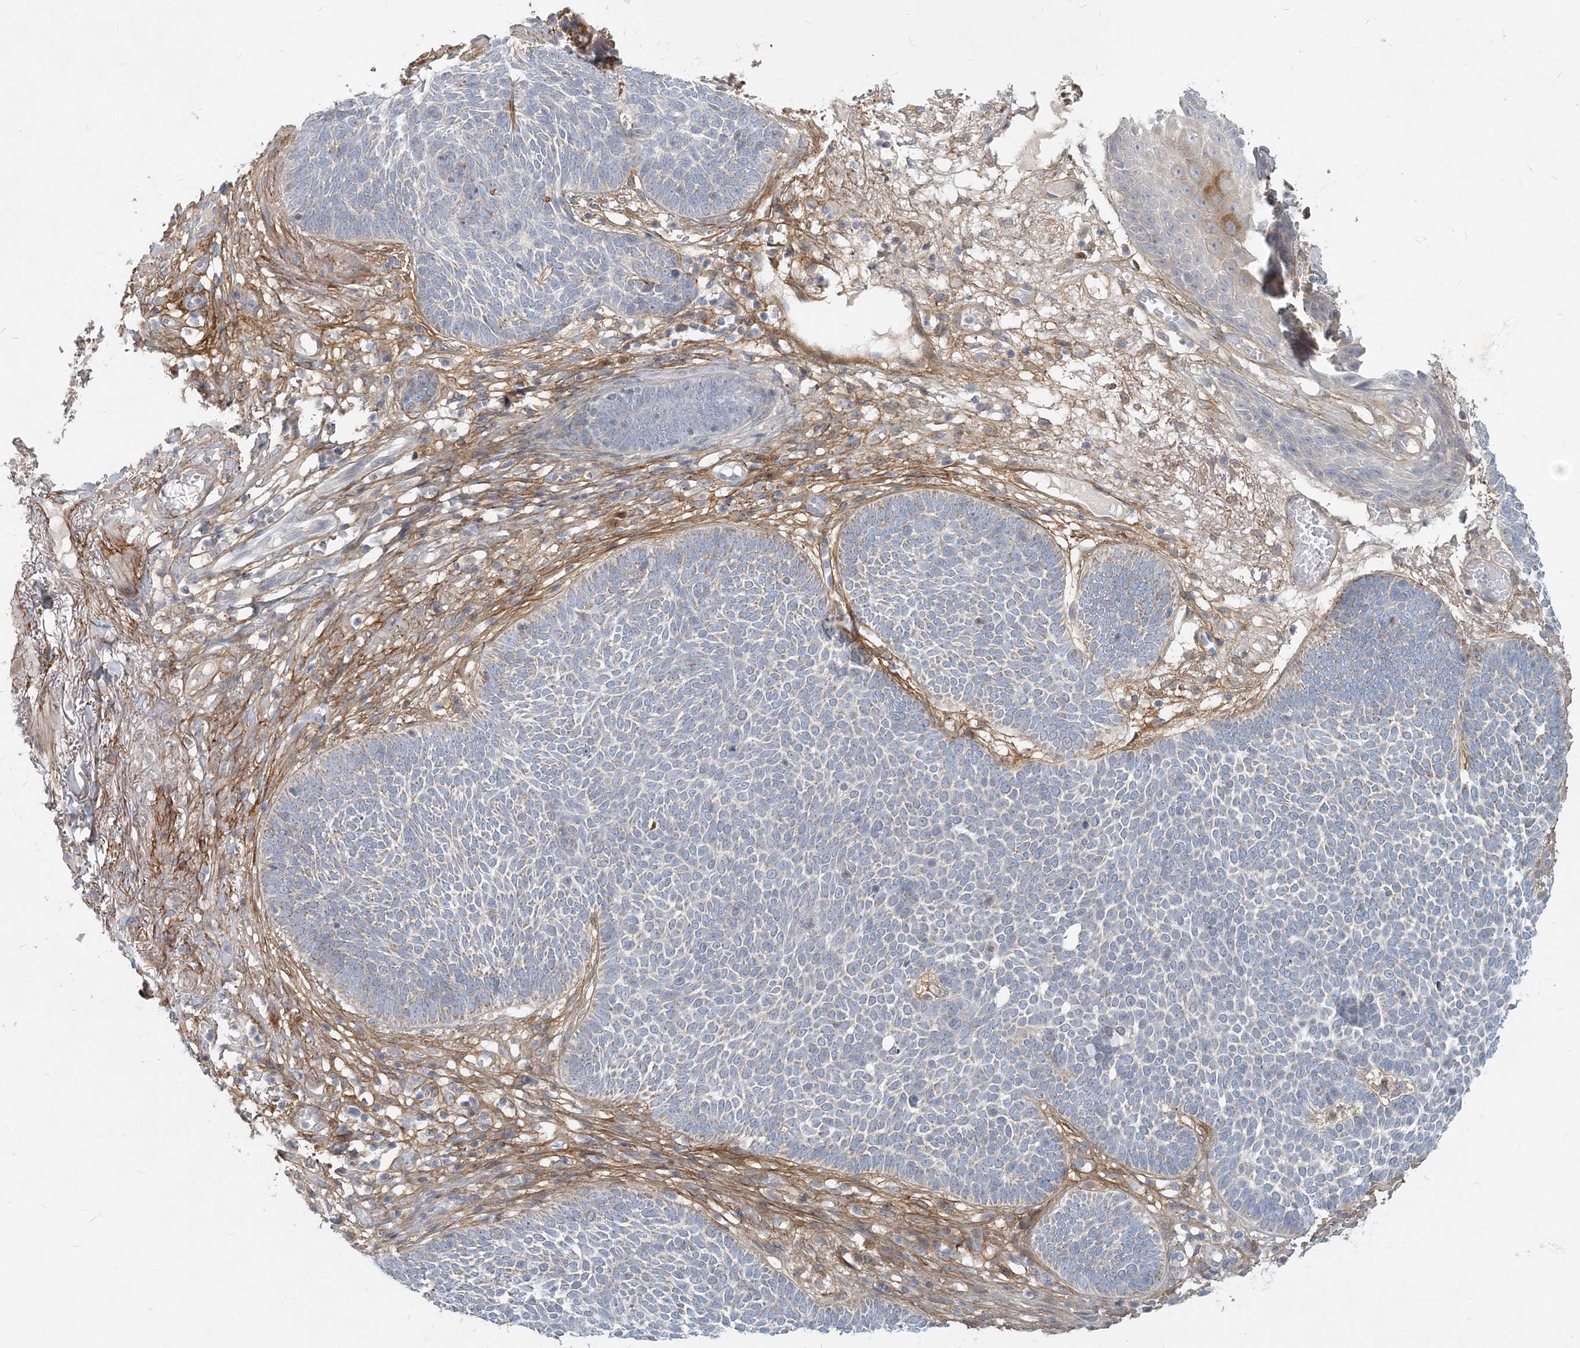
{"staining": {"intensity": "negative", "quantity": "none", "location": "none"}, "tissue": "skin cancer", "cell_type": "Tumor cells", "image_type": "cancer", "snomed": [{"axis": "morphology", "description": "Normal tissue, NOS"}, {"axis": "morphology", "description": "Basal cell carcinoma"}, {"axis": "topography", "description": "Skin"}], "caption": "Skin basal cell carcinoma was stained to show a protein in brown. There is no significant positivity in tumor cells.", "gene": "GMPPA", "patient": {"sex": "male", "age": 64}}